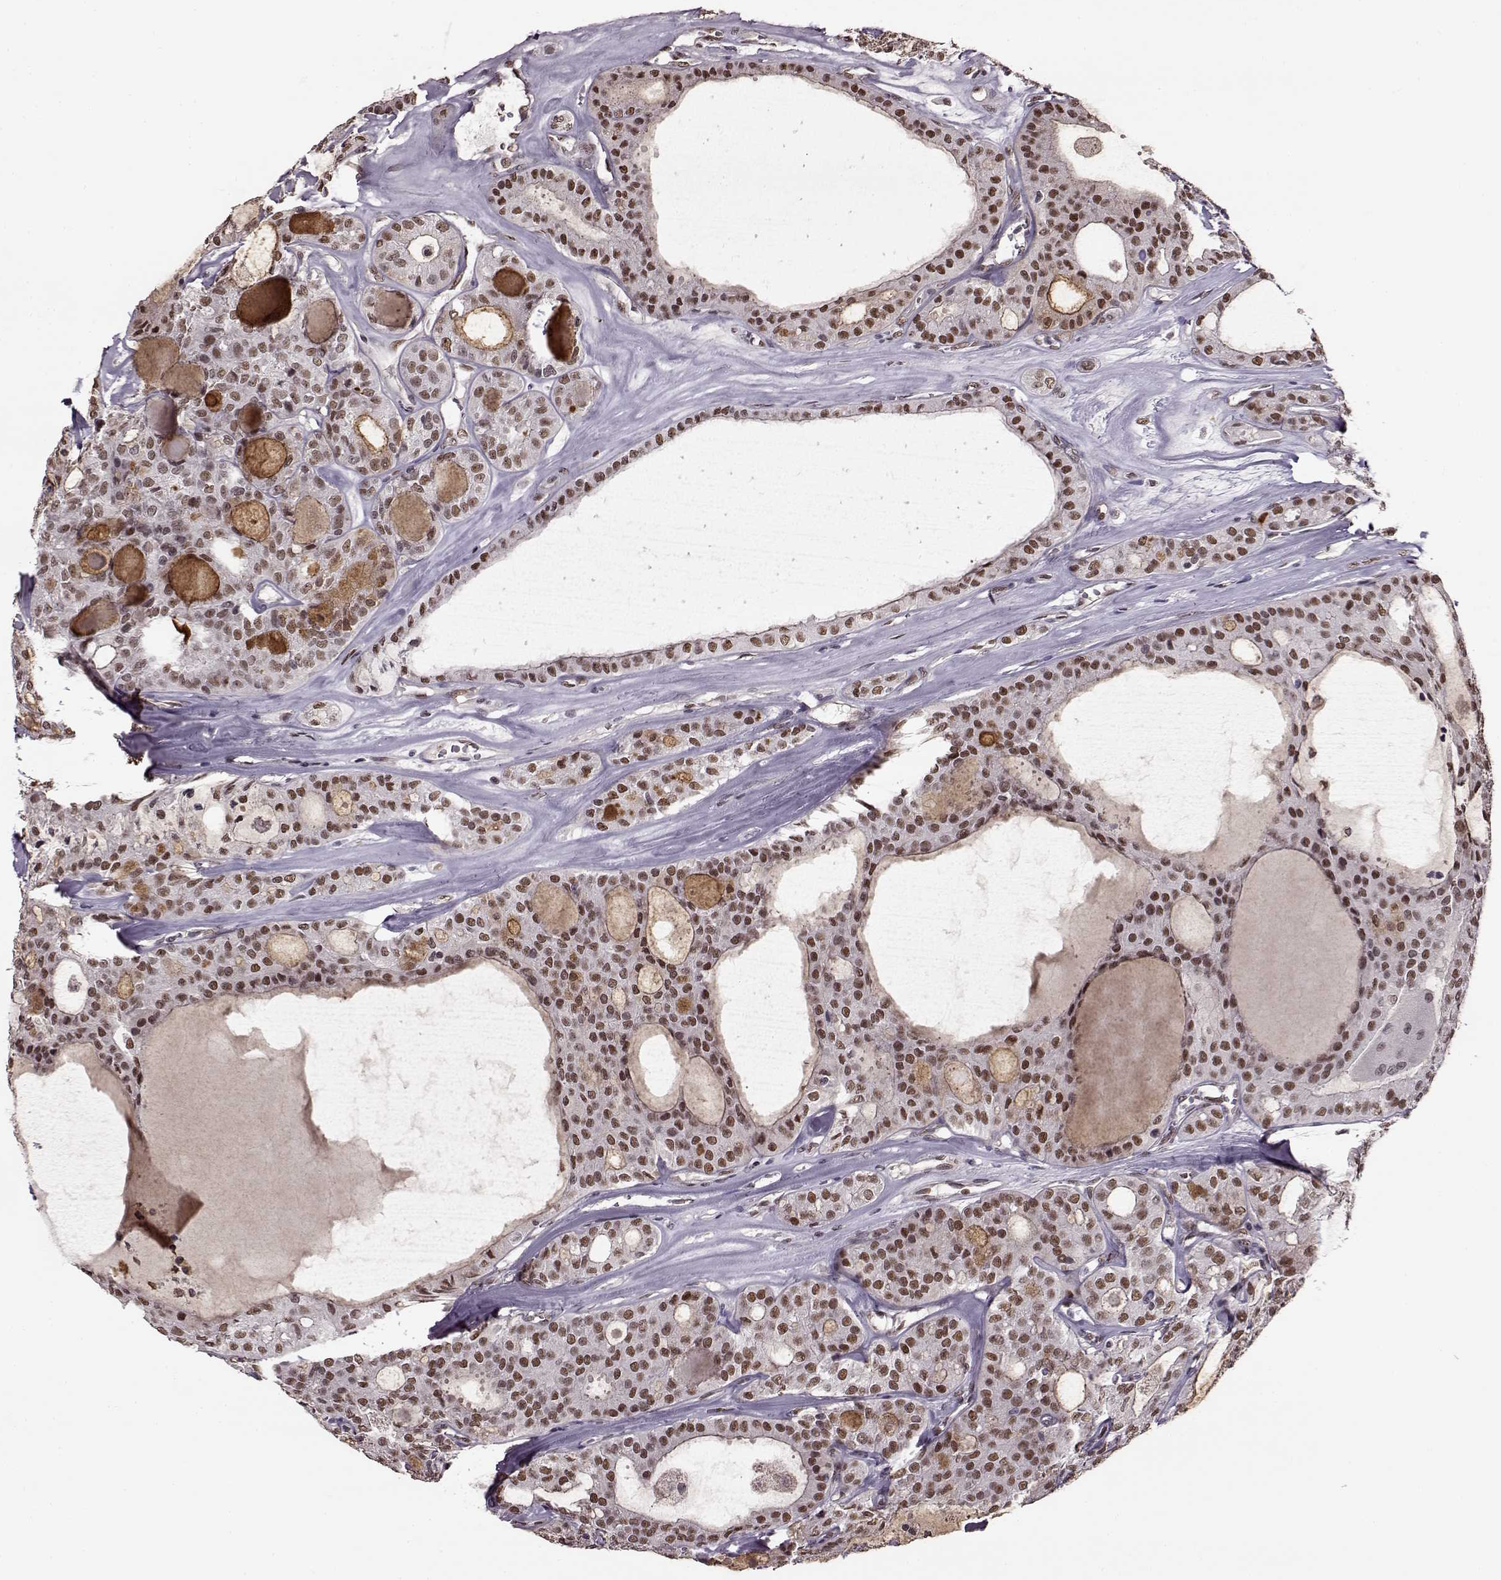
{"staining": {"intensity": "moderate", "quantity": ">75%", "location": "nuclear"}, "tissue": "thyroid cancer", "cell_type": "Tumor cells", "image_type": "cancer", "snomed": [{"axis": "morphology", "description": "Follicular adenoma carcinoma, NOS"}, {"axis": "topography", "description": "Thyroid gland"}], "caption": "Human thyroid follicular adenoma carcinoma stained with a brown dye displays moderate nuclear positive expression in about >75% of tumor cells.", "gene": "FTO", "patient": {"sex": "male", "age": 75}}